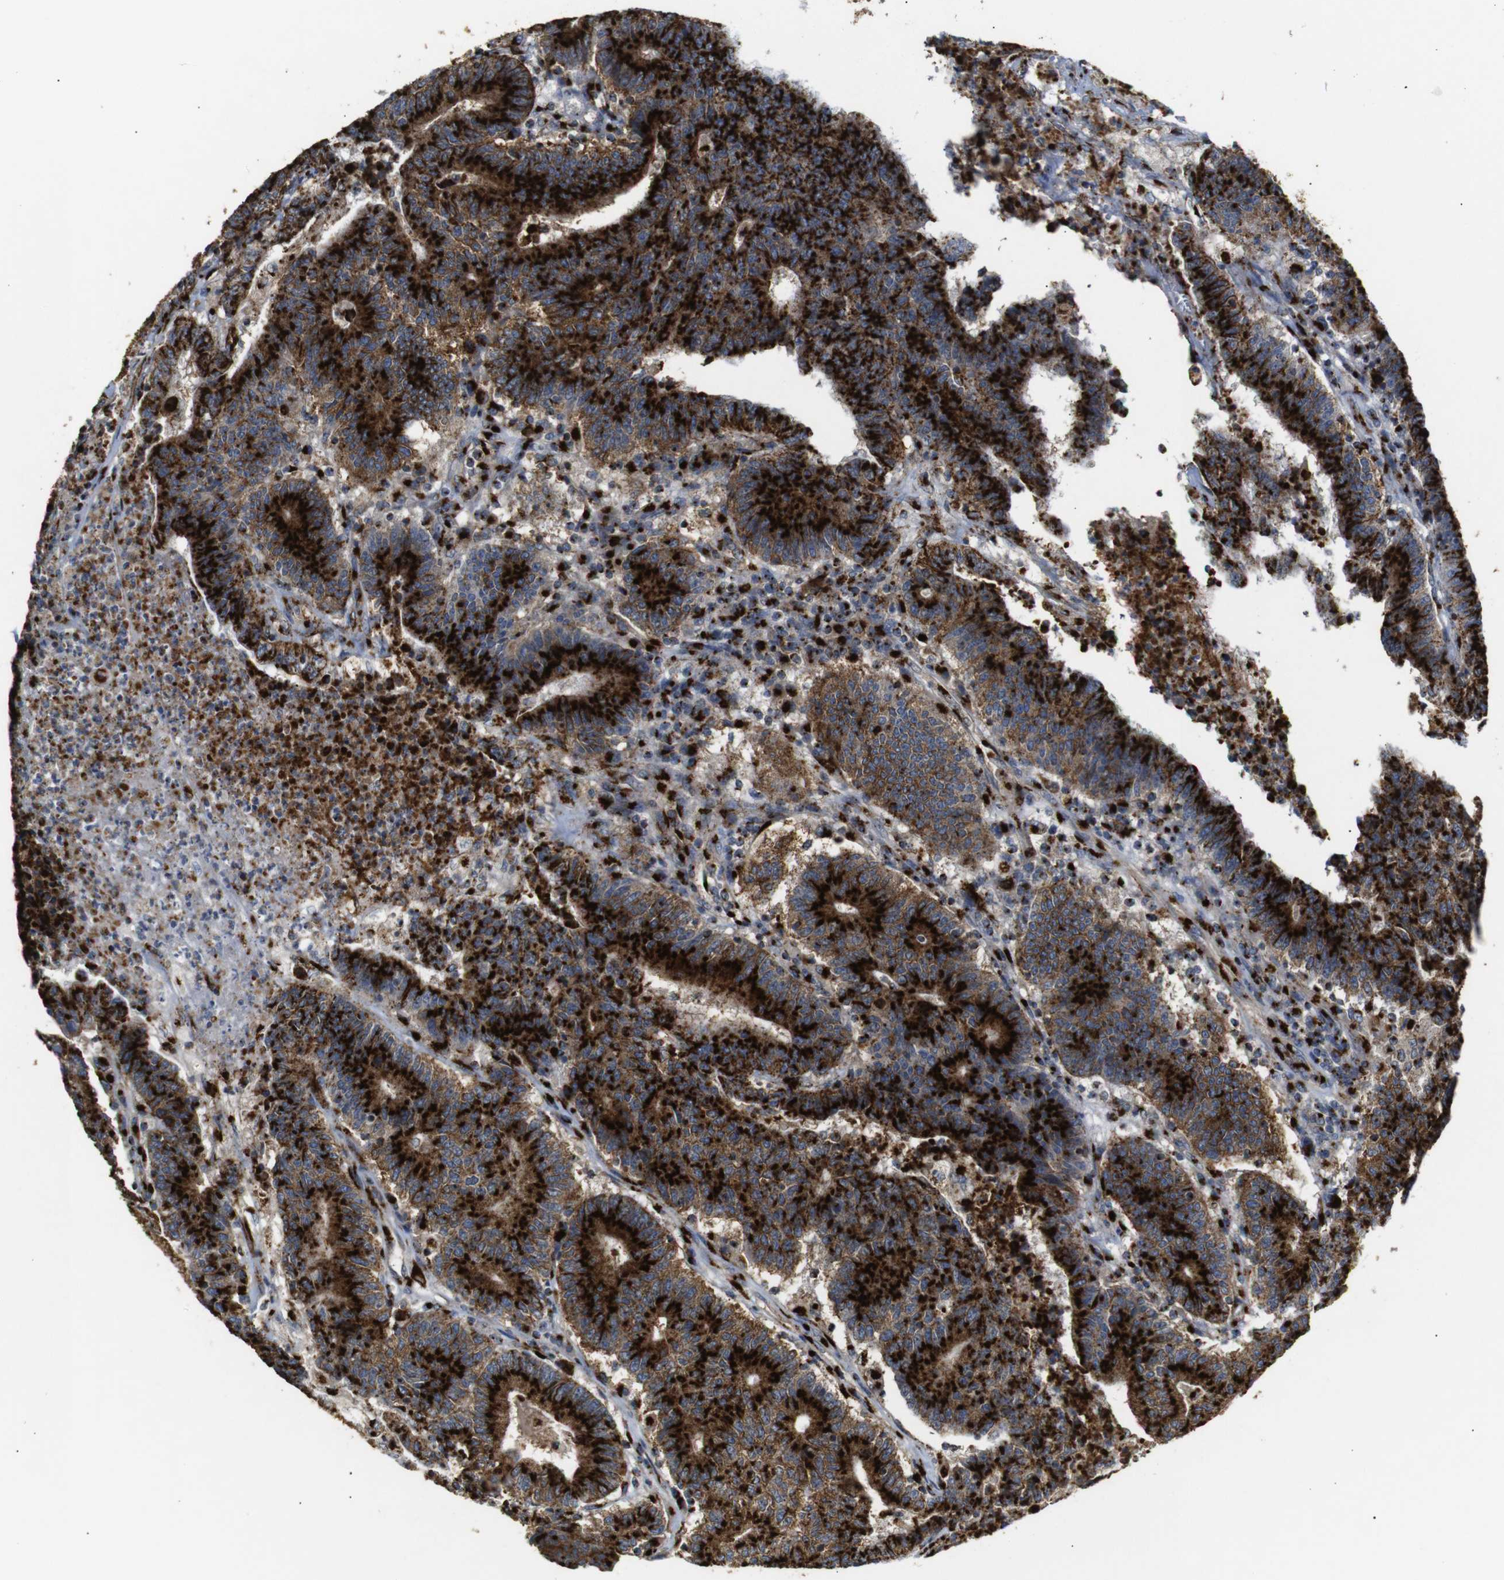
{"staining": {"intensity": "strong", "quantity": ">75%", "location": "cytoplasmic/membranous"}, "tissue": "colorectal cancer", "cell_type": "Tumor cells", "image_type": "cancer", "snomed": [{"axis": "morphology", "description": "Normal tissue, NOS"}, {"axis": "morphology", "description": "Adenocarcinoma, NOS"}, {"axis": "topography", "description": "Colon"}], "caption": "Immunohistochemistry (IHC) image of neoplastic tissue: colorectal adenocarcinoma stained using immunohistochemistry demonstrates high levels of strong protein expression localized specifically in the cytoplasmic/membranous of tumor cells, appearing as a cytoplasmic/membranous brown color.", "gene": "TGOLN2", "patient": {"sex": "female", "age": 75}}